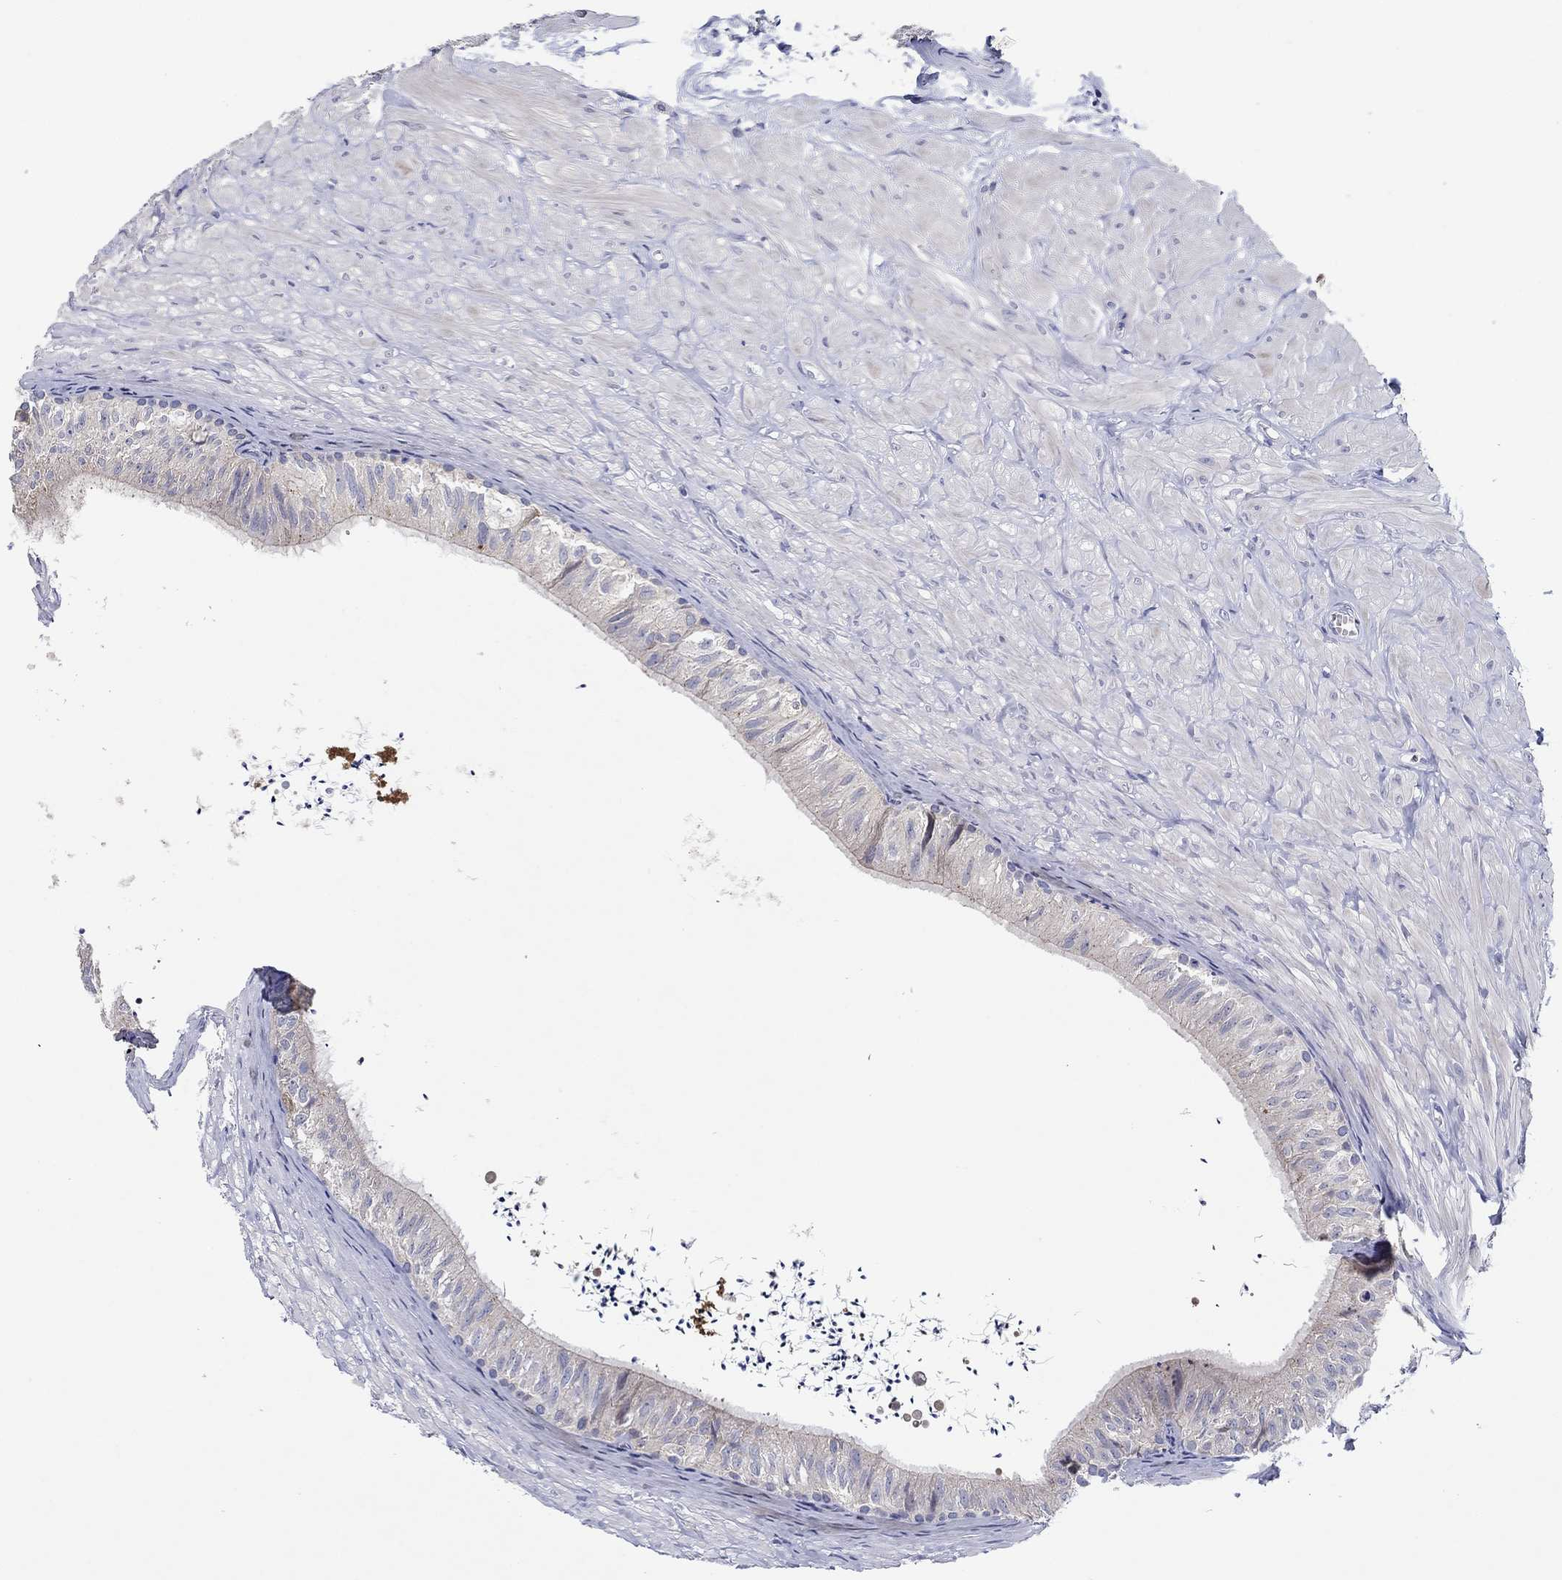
{"staining": {"intensity": "strong", "quantity": "<25%", "location": "cytoplasmic/membranous"}, "tissue": "epididymis", "cell_type": "Glandular cells", "image_type": "normal", "snomed": [{"axis": "morphology", "description": "Normal tissue, NOS"}, {"axis": "topography", "description": "Epididymis"}], "caption": "Epididymis was stained to show a protein in brown. There is medium levels of strong cytoplasmic/membranous positivity in about <25% of glandular cells. The staining was performed using DAB, with brown indicating positive protein expression. Nuclei are stained blue with hematoxylin.", "gene": "HDC", "patient": {"sex": "male", "age": 32}}